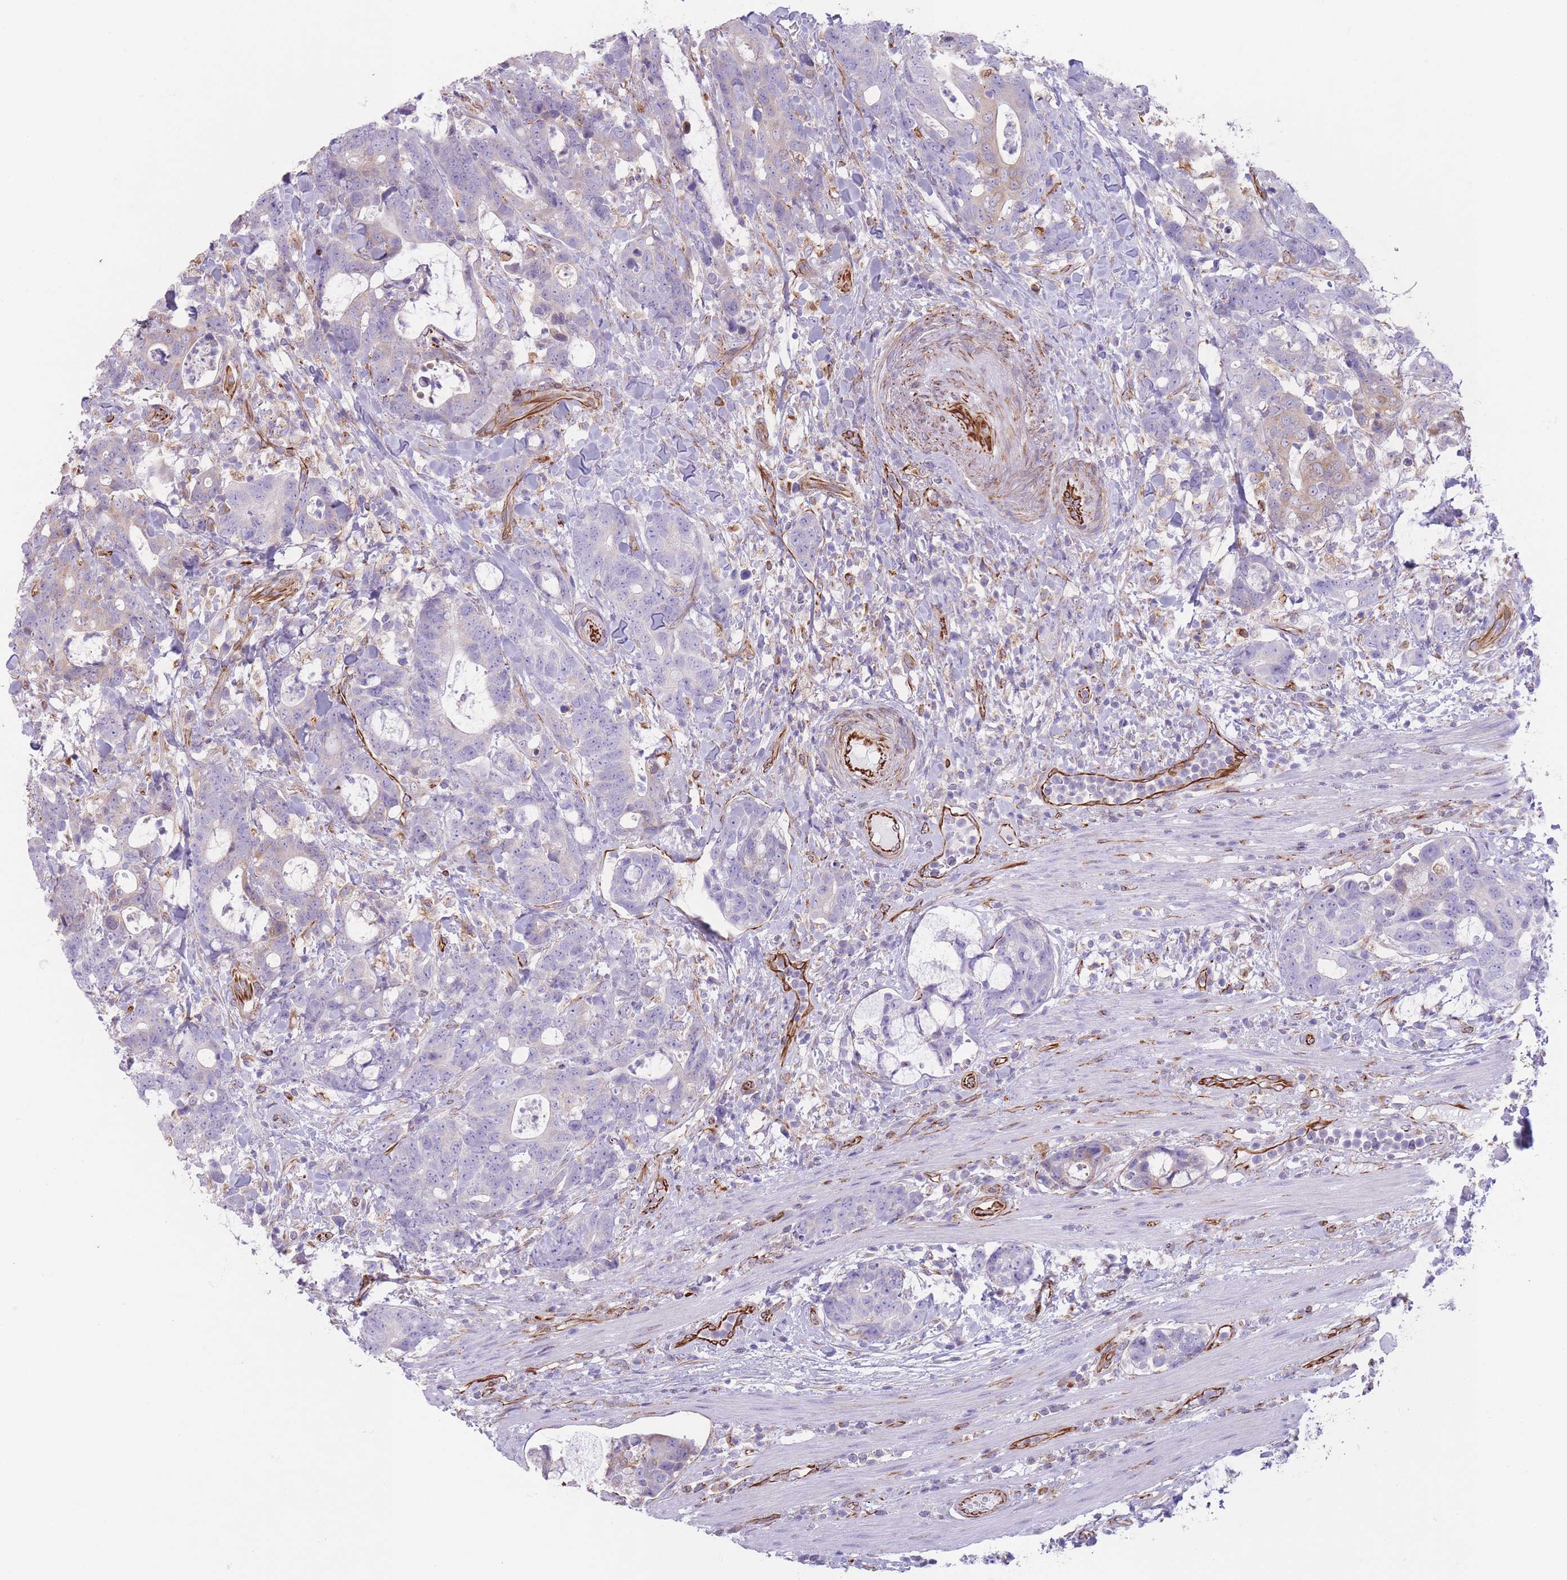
{"staining": {"intensity": "negative", "quantity": "none", "location": "none"}, "tissue": "colorectal cancer", "cell_type": "Tumor cells", "image_type": "cancer", "snomed": [{"axis": "morphology", "description": "Adenocarcinoma, NOS"}, {"axis": "topography", "description": "Colon"}], "caption": "Colorectal cancer (adenocarcinoma) was stained to show a protein in brown. There is no significant staining in tumor cells. Brightfield microscopy of IHC stained with DAB (3,3'-diaminobenzidine) (brown) and hematoxylin (blue), captured at high magnification.", "gene": "PTCD1", "patient": {"sex": "female", "age": 82}}